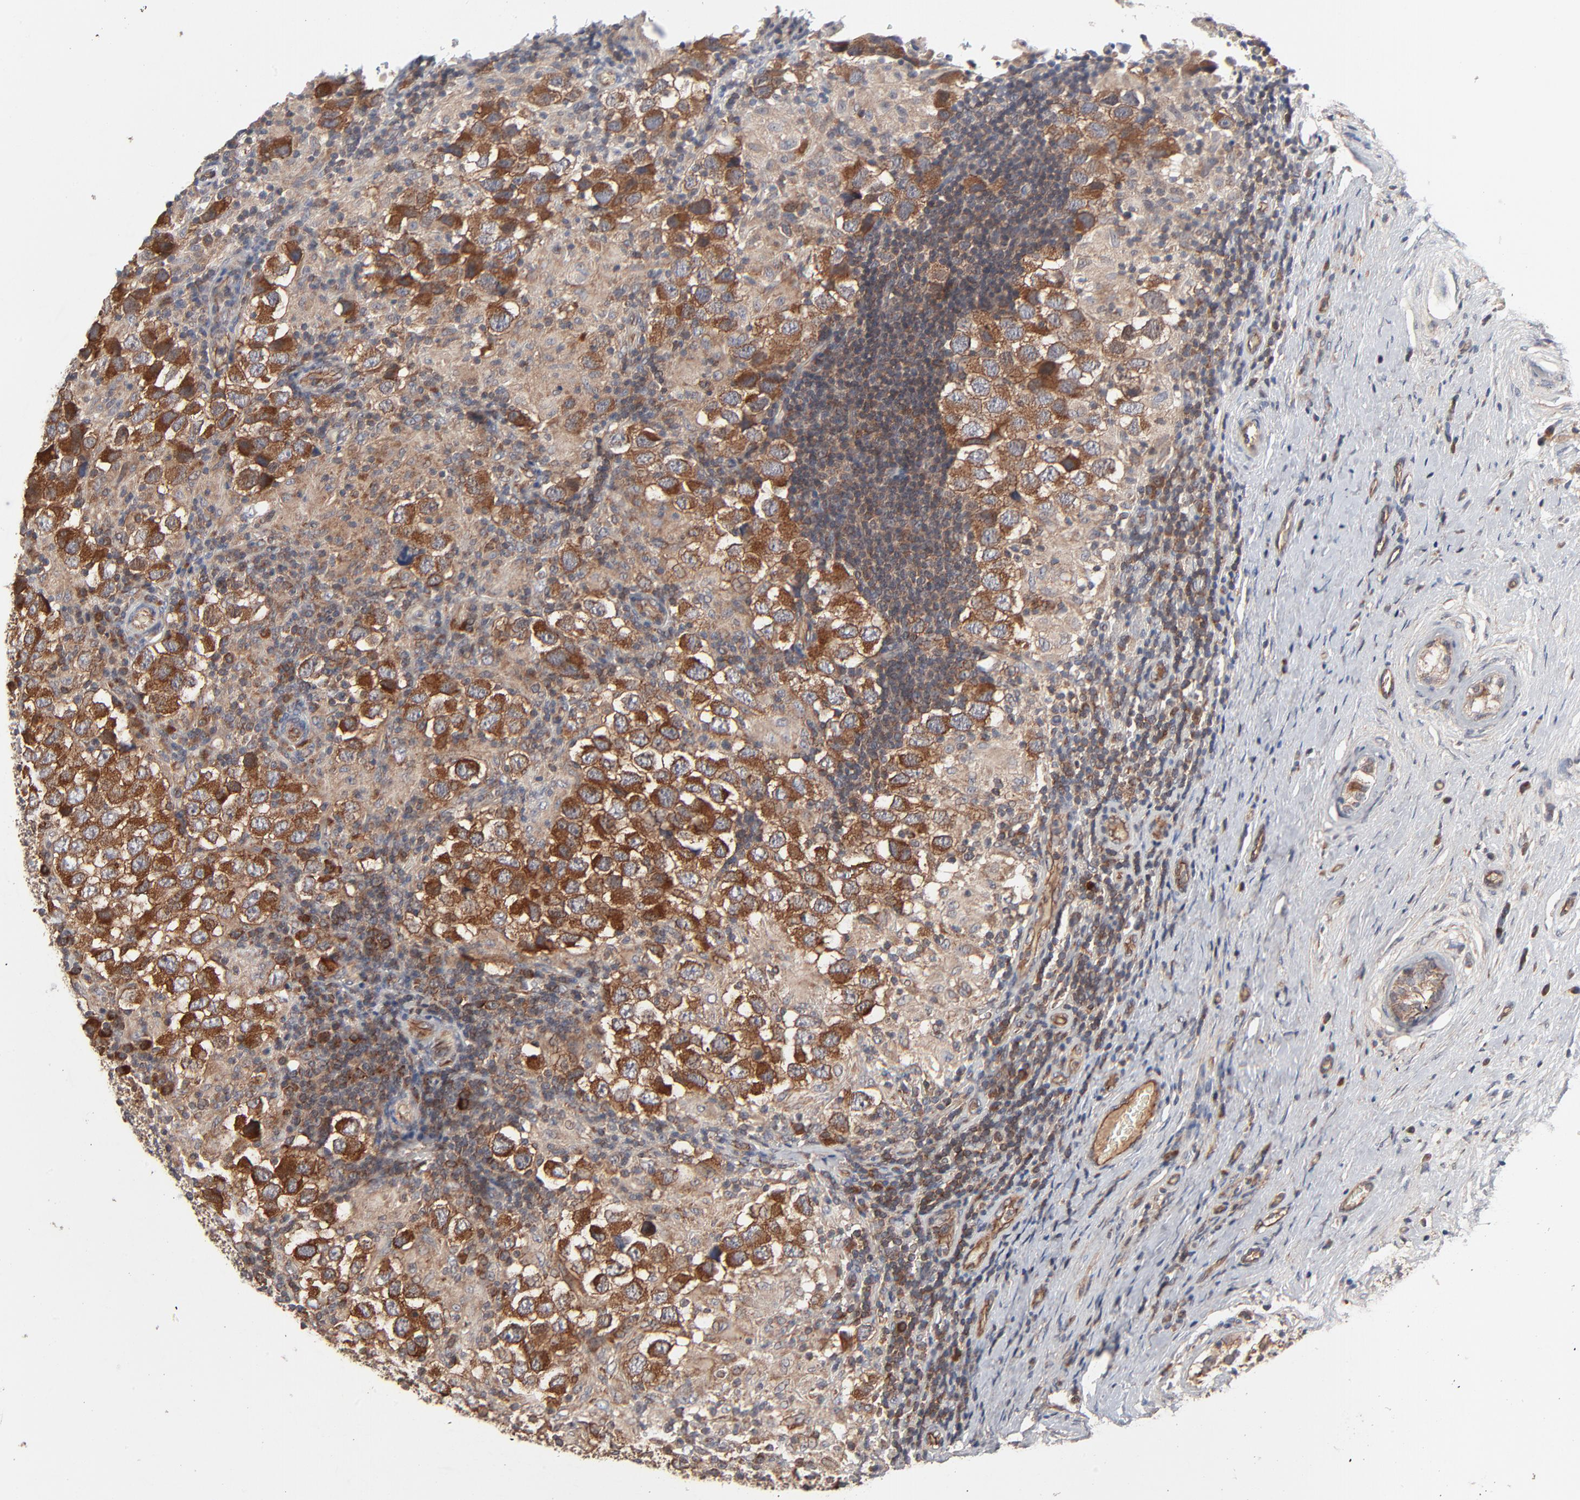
{"staining": {"intensity": "strong", "quantity": ">75%", "location": "cytoplasmic/membranous"}, "tissue": "testis cancer", "cell_type": "Tumor cells", "image_type": "cancer", "snomed": [{"axis": "morphology", "description": "Carcinoma, Embryonal, NOS"}, {"axis": "topography", "description": "Testis"}], "caption": "DAB (3,3'-diaminobenzidine) immunohistochemical staining of testis cancer (embryonal carcinoma) exhibits strong cytoplasmic/membranous protein positivity in approximately >75% of tumor cells.", "gene": "ABLIM3", "patient": {"sex": "male", "age": 21}}